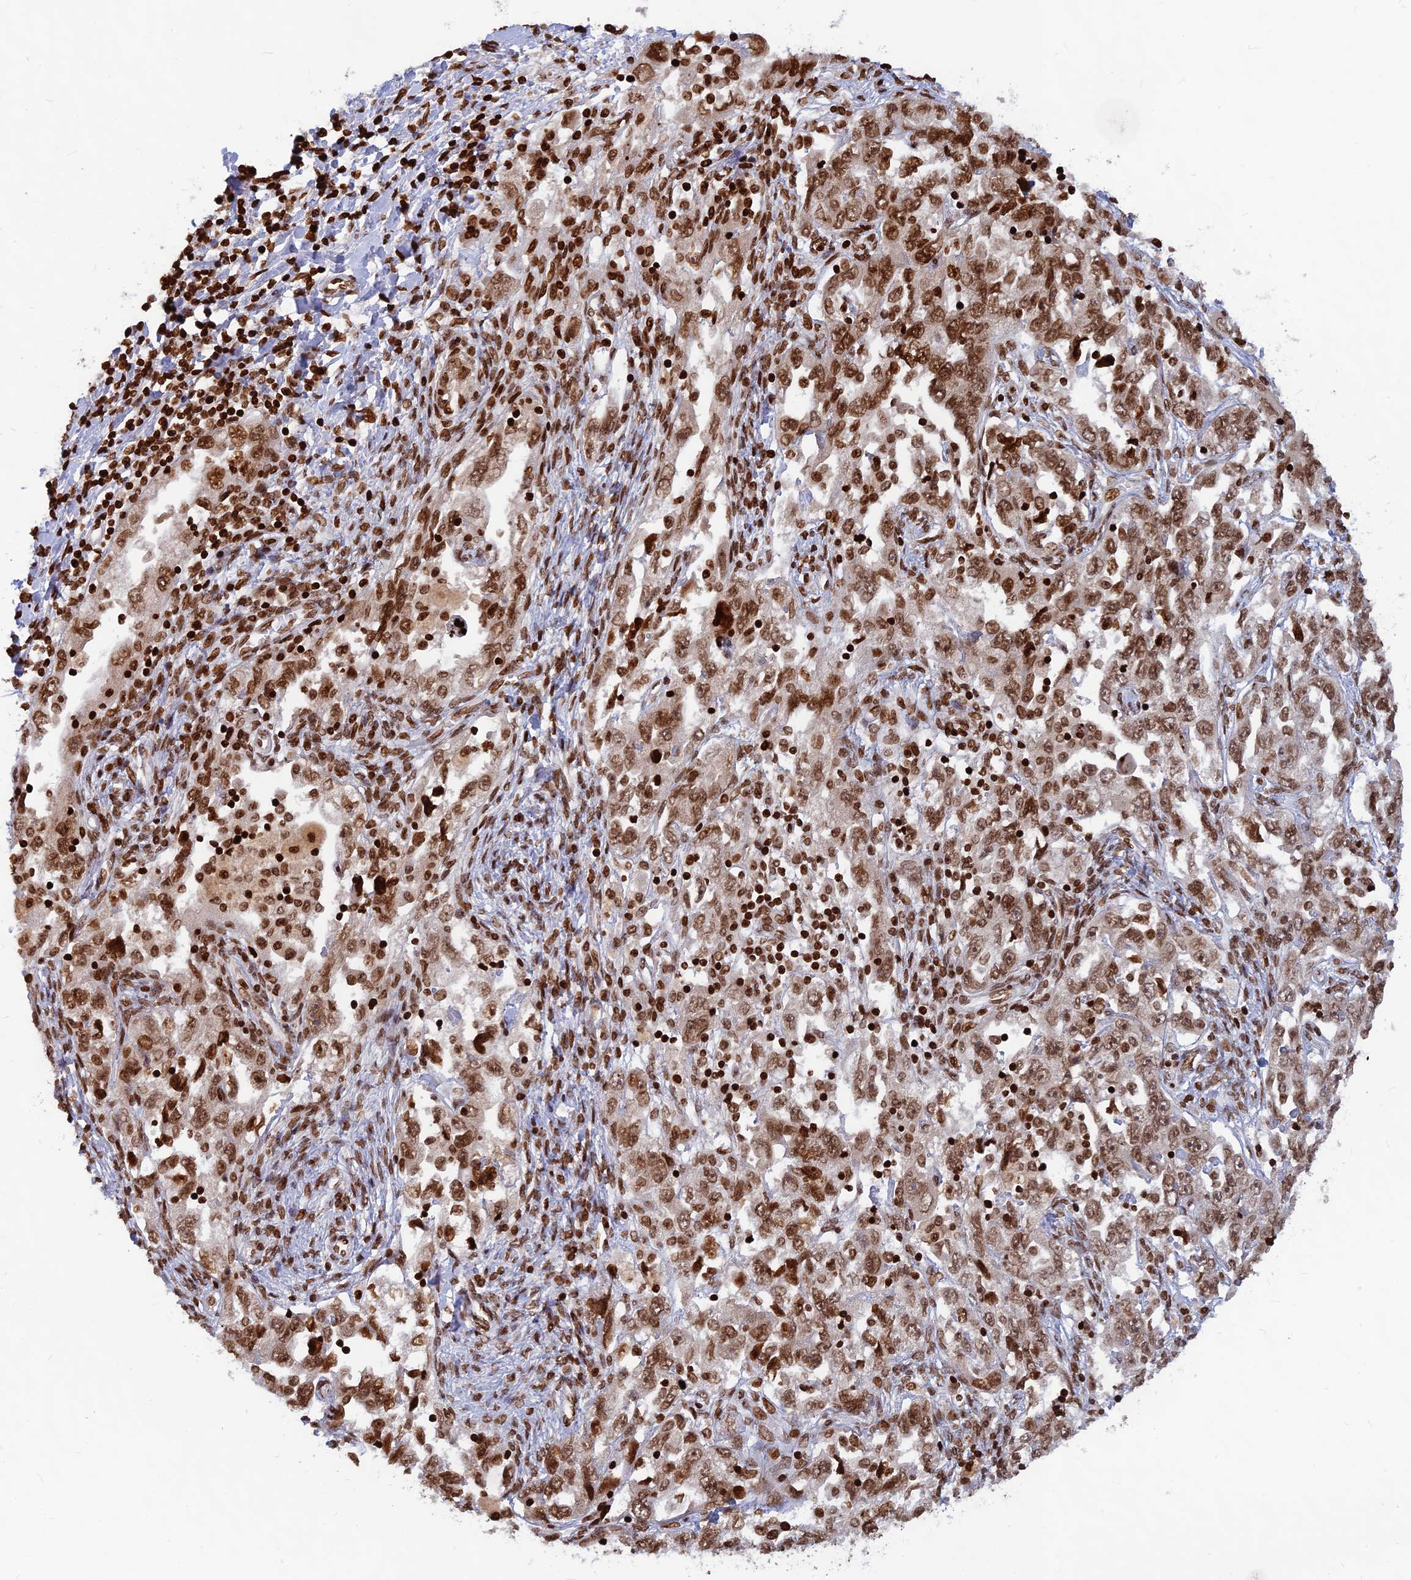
{"staining": {"intensity": "moderate", "quantity": ">75%", "location": "nuclear"}, "tissue": "ovarian cancer", "cell_type": "Tumor cells", "image_type": "cancer", "snomed": [{"axis": "morphology", "description": "Carcinoma, NOS"}, {"axis": "morphology", "description": "Cystadenocarcinoma, serous, NOS"}, {"axis": "topography", "description": "Ovary"}], "caption": "High-power microscopy captured an immunohistochemistry (IHC) histopathology image of ovarian serous cystadenocarcinoma, revealing moderate nuclear staining in about >75% of tumor cells.", "gene": "TET2", "patient": {"sex": "female", "age": 69}}